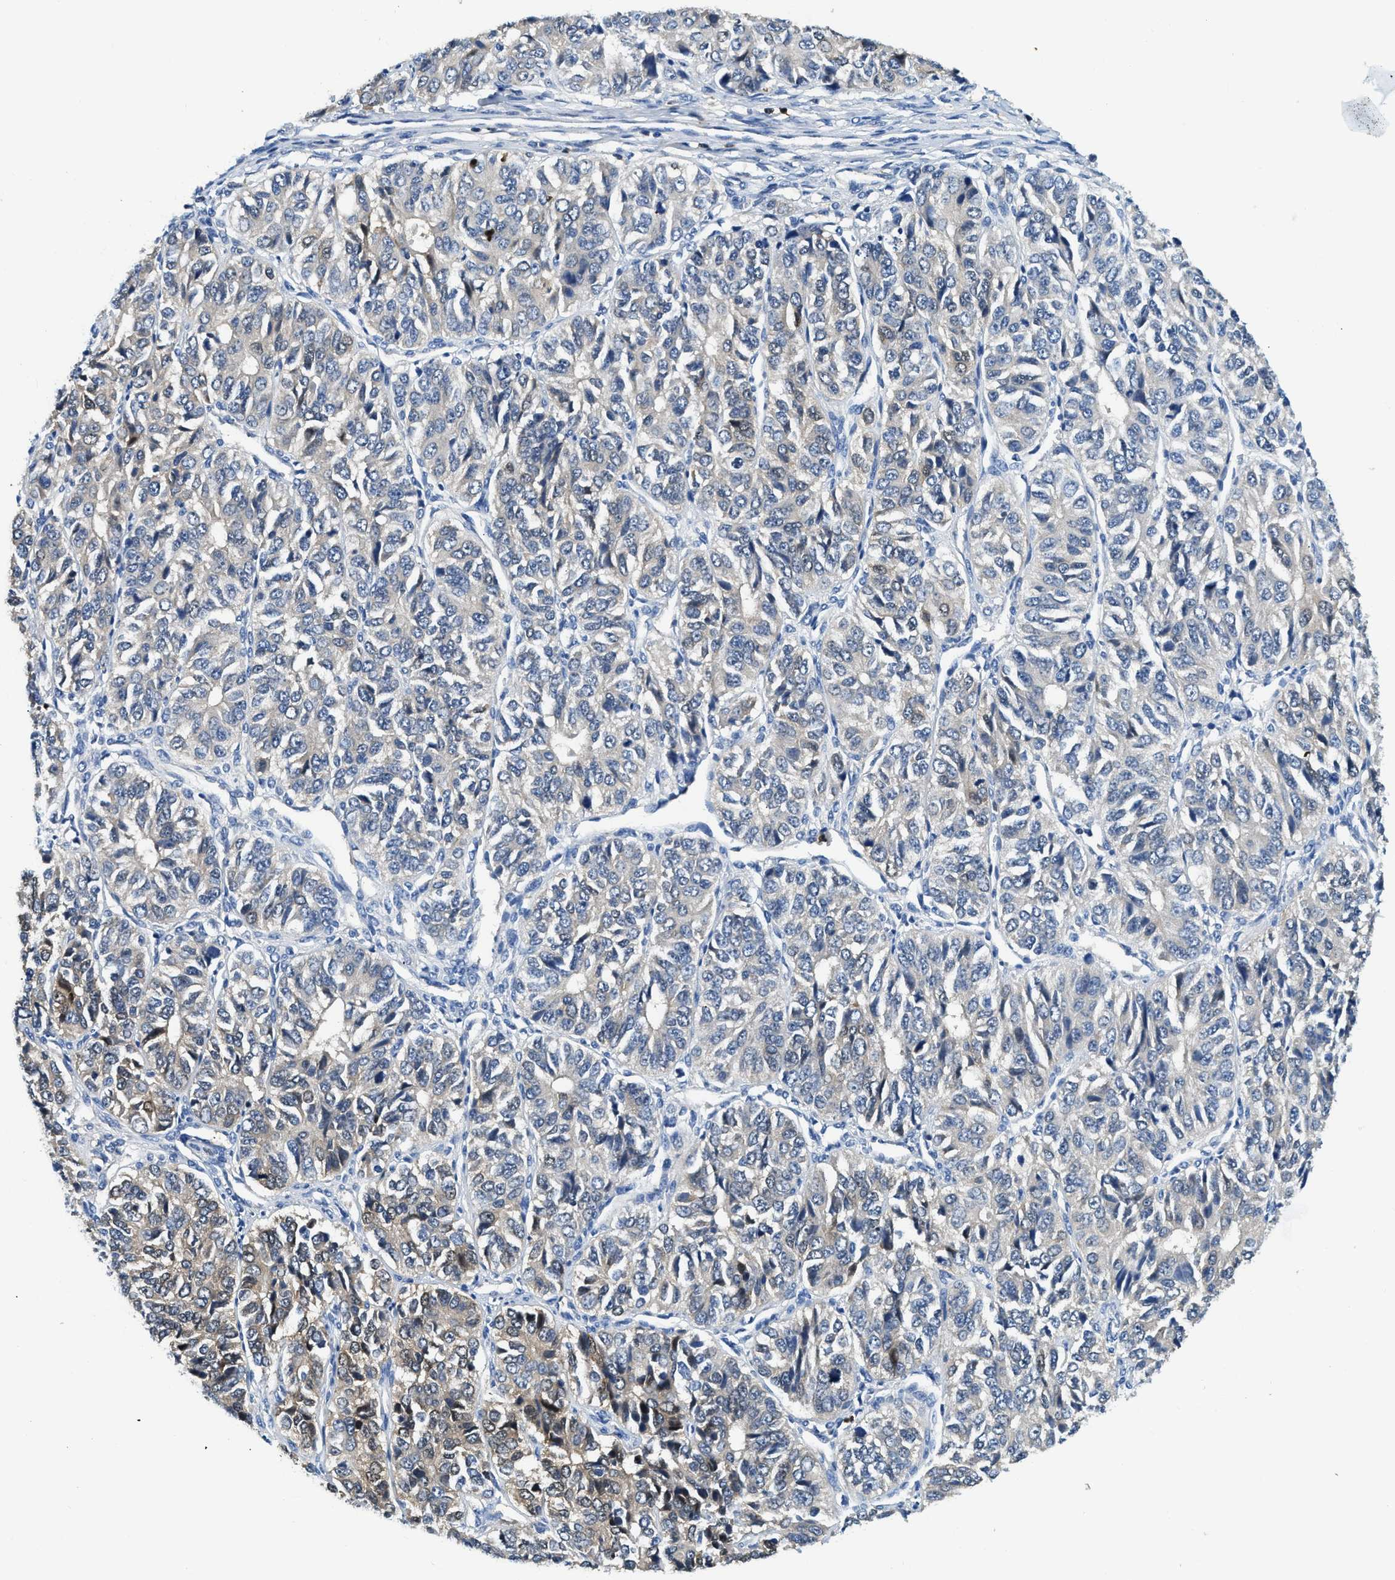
{"staining": {"intensity": "weak", "quantity": "<25%", "location": "cytoplasmic/membranous,nuclear"}, "tissue": "ovarian cancer", "cell_type": "Tumor cells", "image_type": "cancer", "snomed": [{"axis": "morphology", "description": "Carcinoma, endometroid"}, {"axis": "topography", "description": "Ovary"}], "caption": "Immunohistochemical staining of ovarian cancer reveals no significant expression in tumor cells.", "gene": "TOX", "patient": {"sex": "female", "age": 51}}